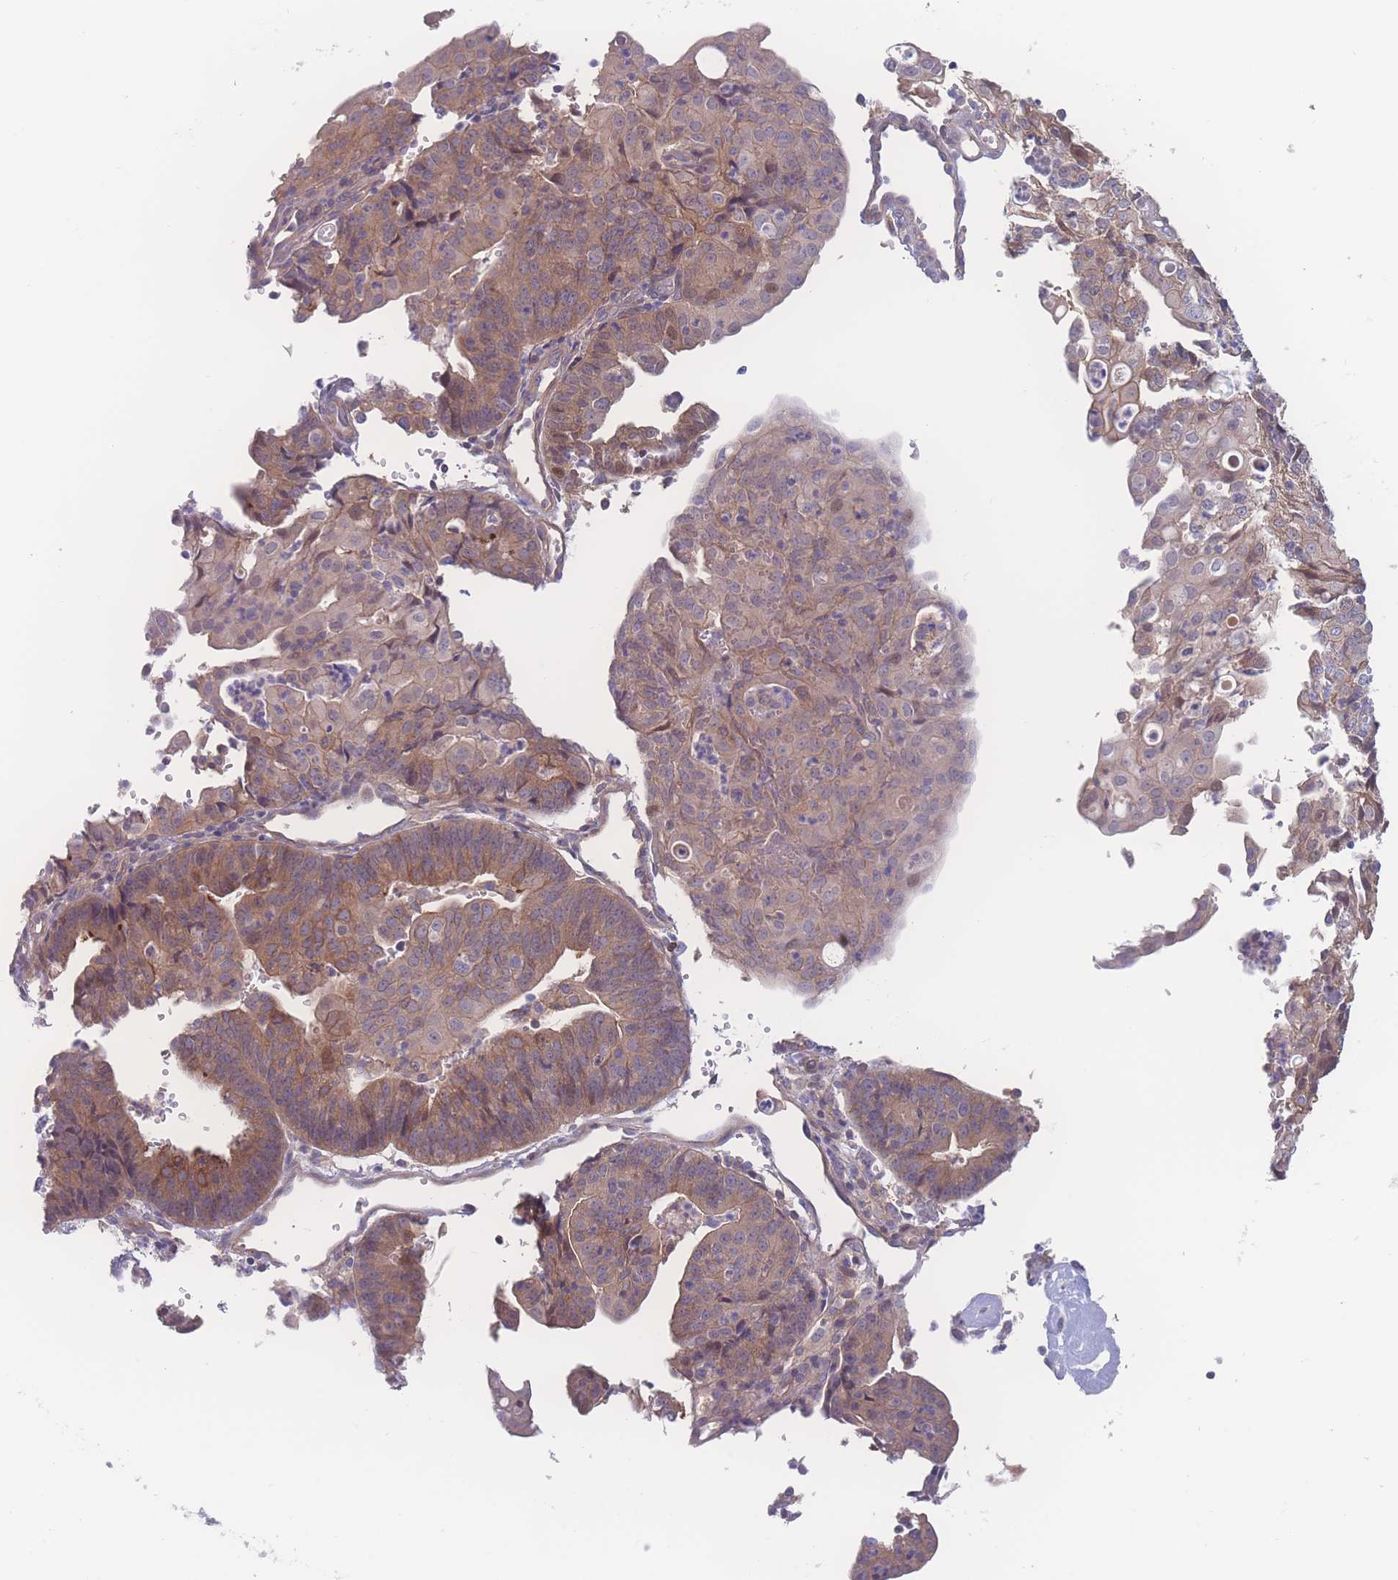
{"staining": {"intensity": "moderate", "quantity": "25%-75%", "location": "cytoplasmic/membranous"}, "tissue": "endometrial cancer", "cell_type": "Tumor cells", "image_type": "cancer", "snomed": [{"axis": "morphology", "description": "Adenocarcinoma, NOS"}, {"axis": "topography", "description": "Endometrium"}], "caption": "Adenocarcinoma (endometrial) tissue shows moderate cytoplasmic/membranous positivity in about 25%-75% of tumor cells The staining was performed using DAB, with brown indicating positive protein expression. Nuclei are stained blue with hematoxylin.", "gene": "CFAP97", "patient": {"sex": "female", "age": 56}}